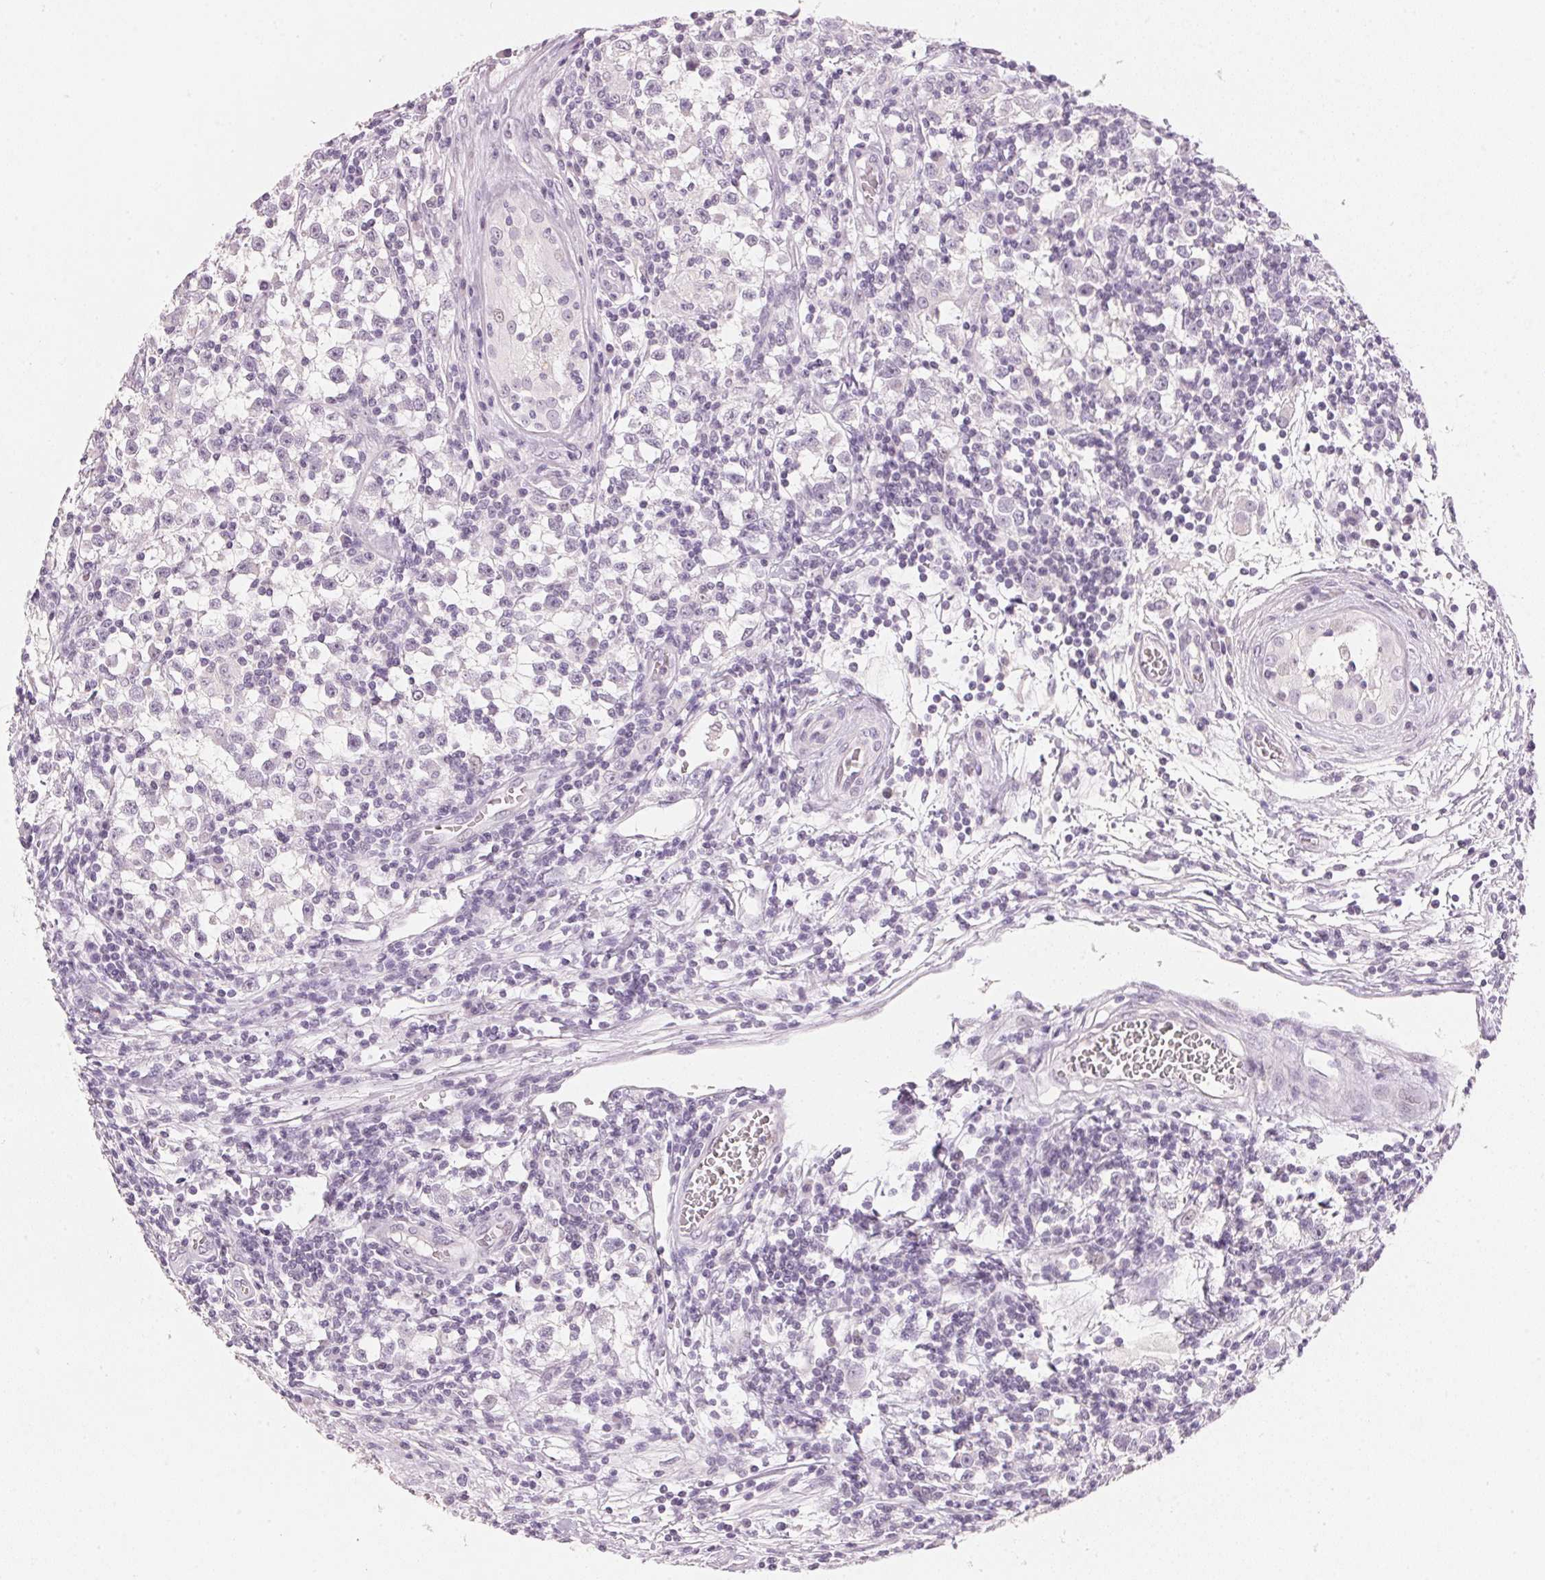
{"staining": {"intensity": "negative", "quantity": "none", "location": "none"}, "tissue": "testis cancer", "cell_type": "Tumor cells", "image_type": "cancer", "snomed": [{"axis": "morphology", "description": "Seminoma, NOS"}, {"axis": "topography", "description": "Testis"}], "caption": "This is an immunohistochemistry (IHC) image of human testis seminoma. There is no positivity in tumor cells.", "gene": "IGFBP1", "patient": {"sex": "male", "age": 31}}